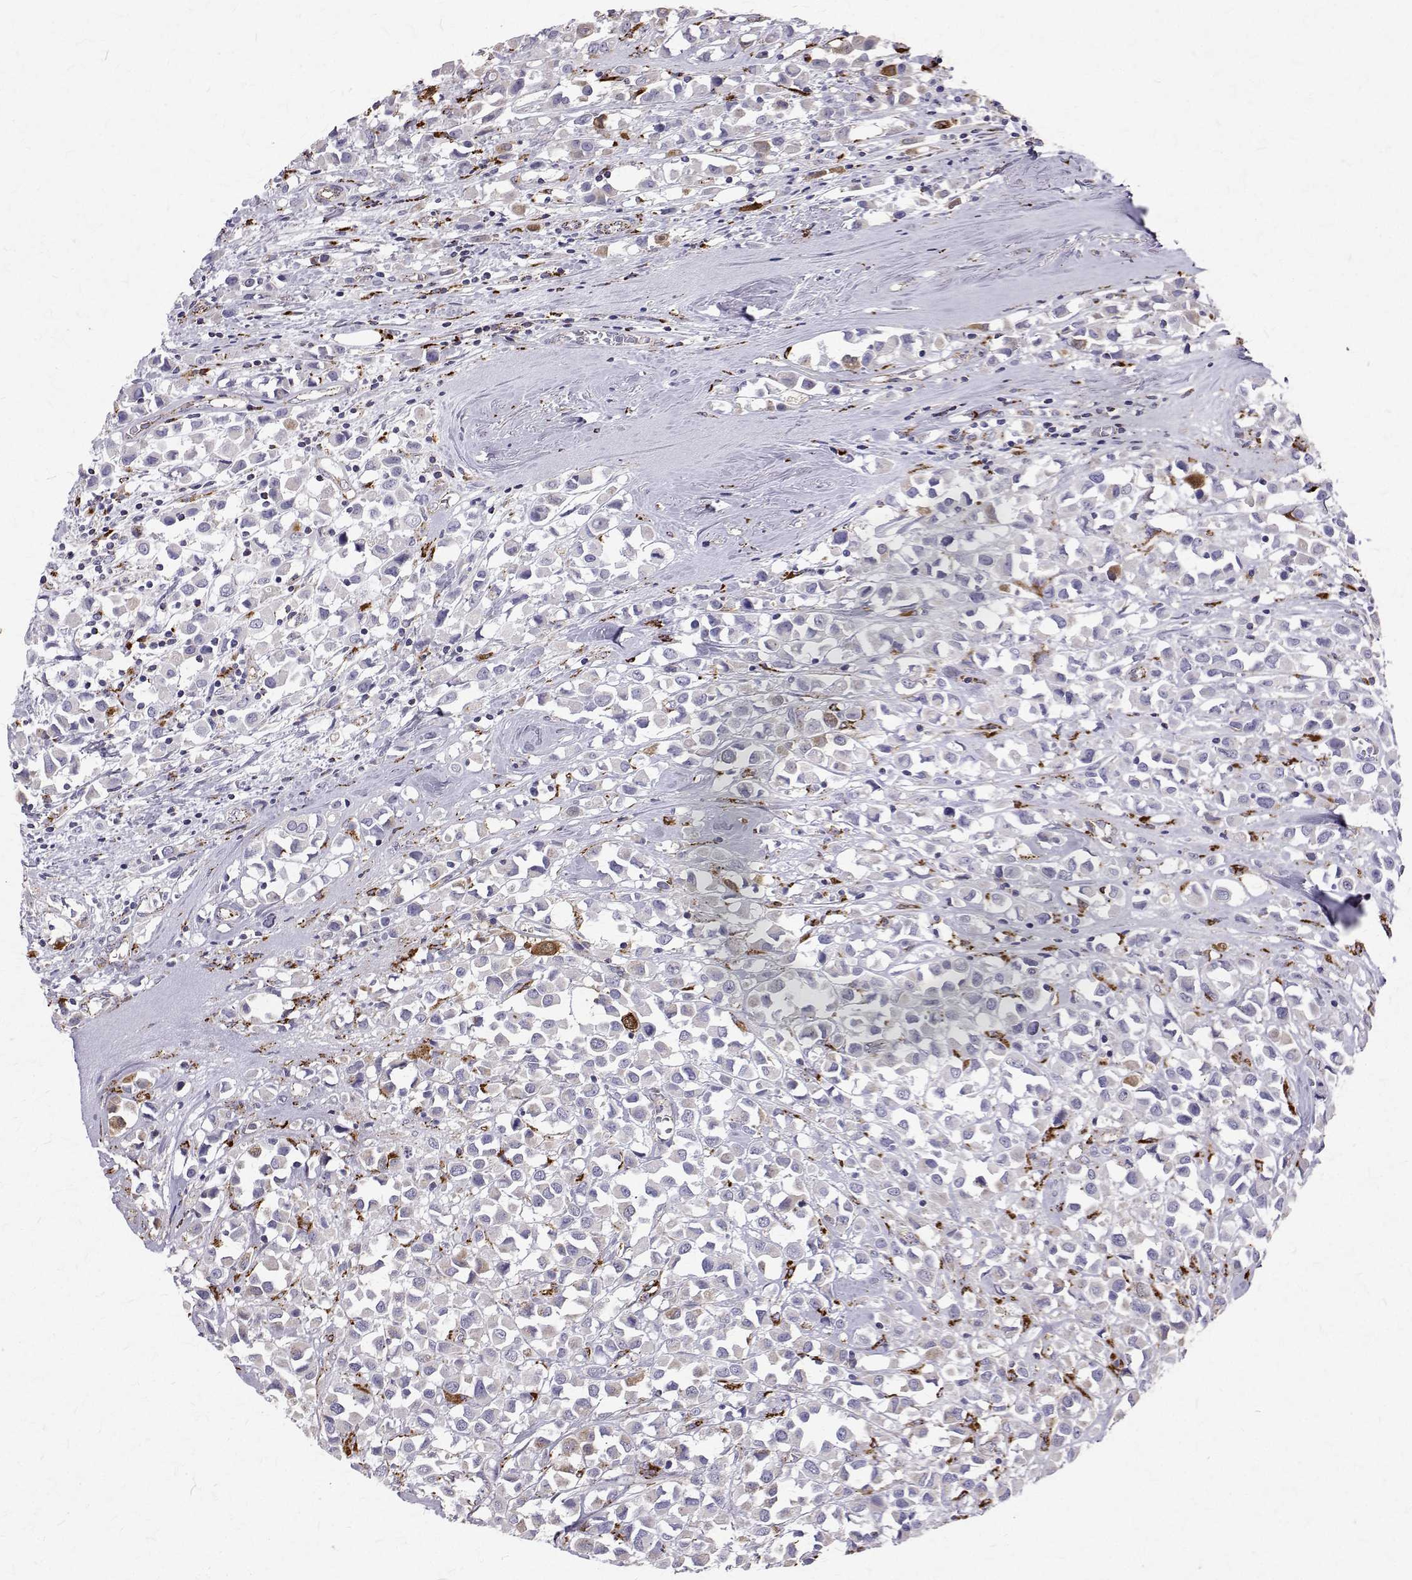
{"staining": {"intensity": "negative", "quantity": "none", "location": "none"}, "tissue": "breast cancer", "cell_type": "Tumor cells", "image_type": "cancer", "snomed": [{"axis": "morphology", "description": "Duct carcinoma"}, {"axis": "topography", "description": "Breast"}], "caption": "Protein analysis of invasive ductal carcinoma (breast) reveals no significant positivity in tumor cells.", "gene": "TPP1", "patient": {"sex": "female", "age": 61}}